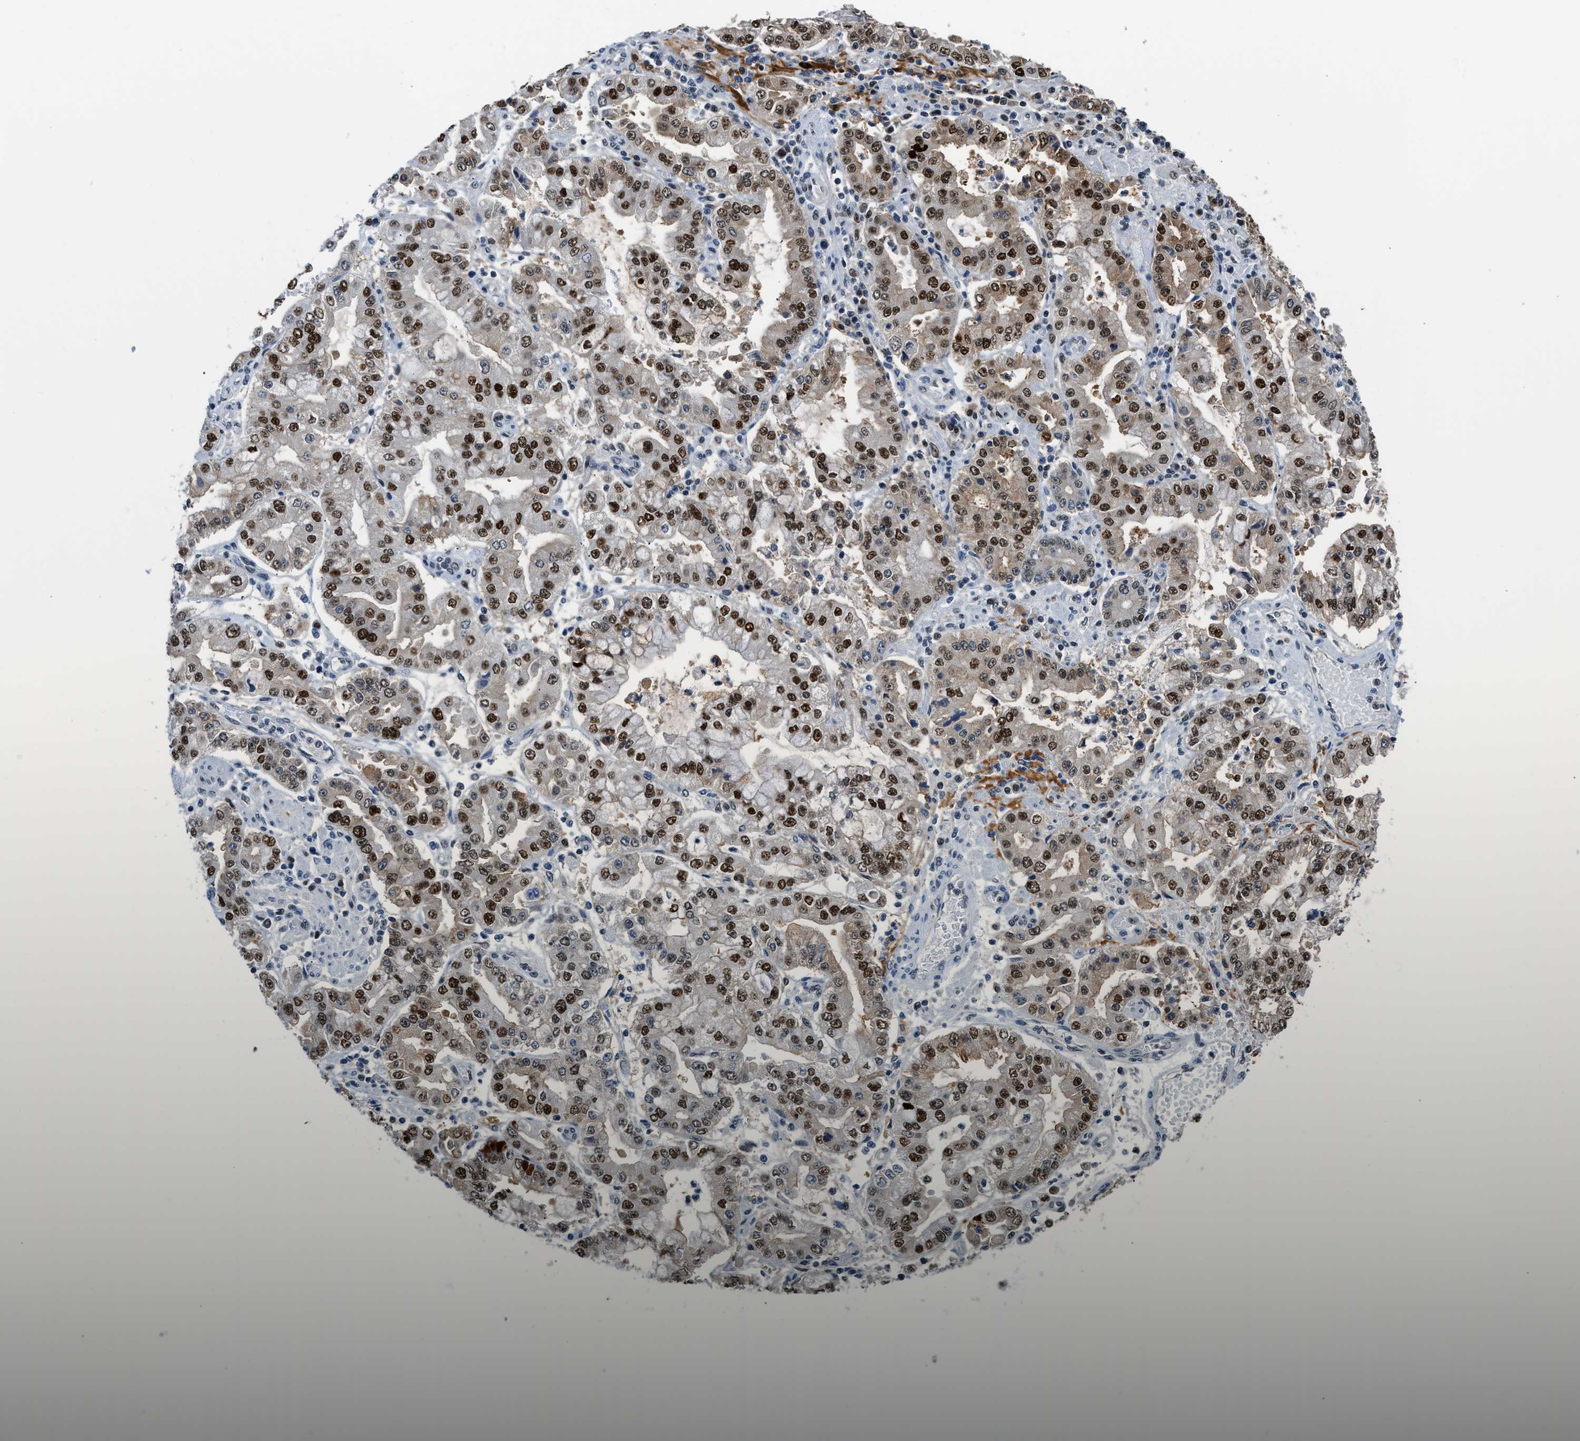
{"staining": {"intensity": "strong", "quantity": "25%-75%", "location": "nuclear"}, "tissue": "stomach cancer", "cell_type": "Tumor cells", "image_type": "cancer", "snomed": [{"axis": "morphology", "description": "Adenocarcinoma, NOS"}, {"axis": "topography", "description": "Stomach"}], "caption": "Tumor cells reveal high levels of strong nuclear staining in about 25%-75% of cells in human stomach cancer (adenocarcinoma).", "gene": "ALX1", "patient": {"sex": "male", "age": 76}}